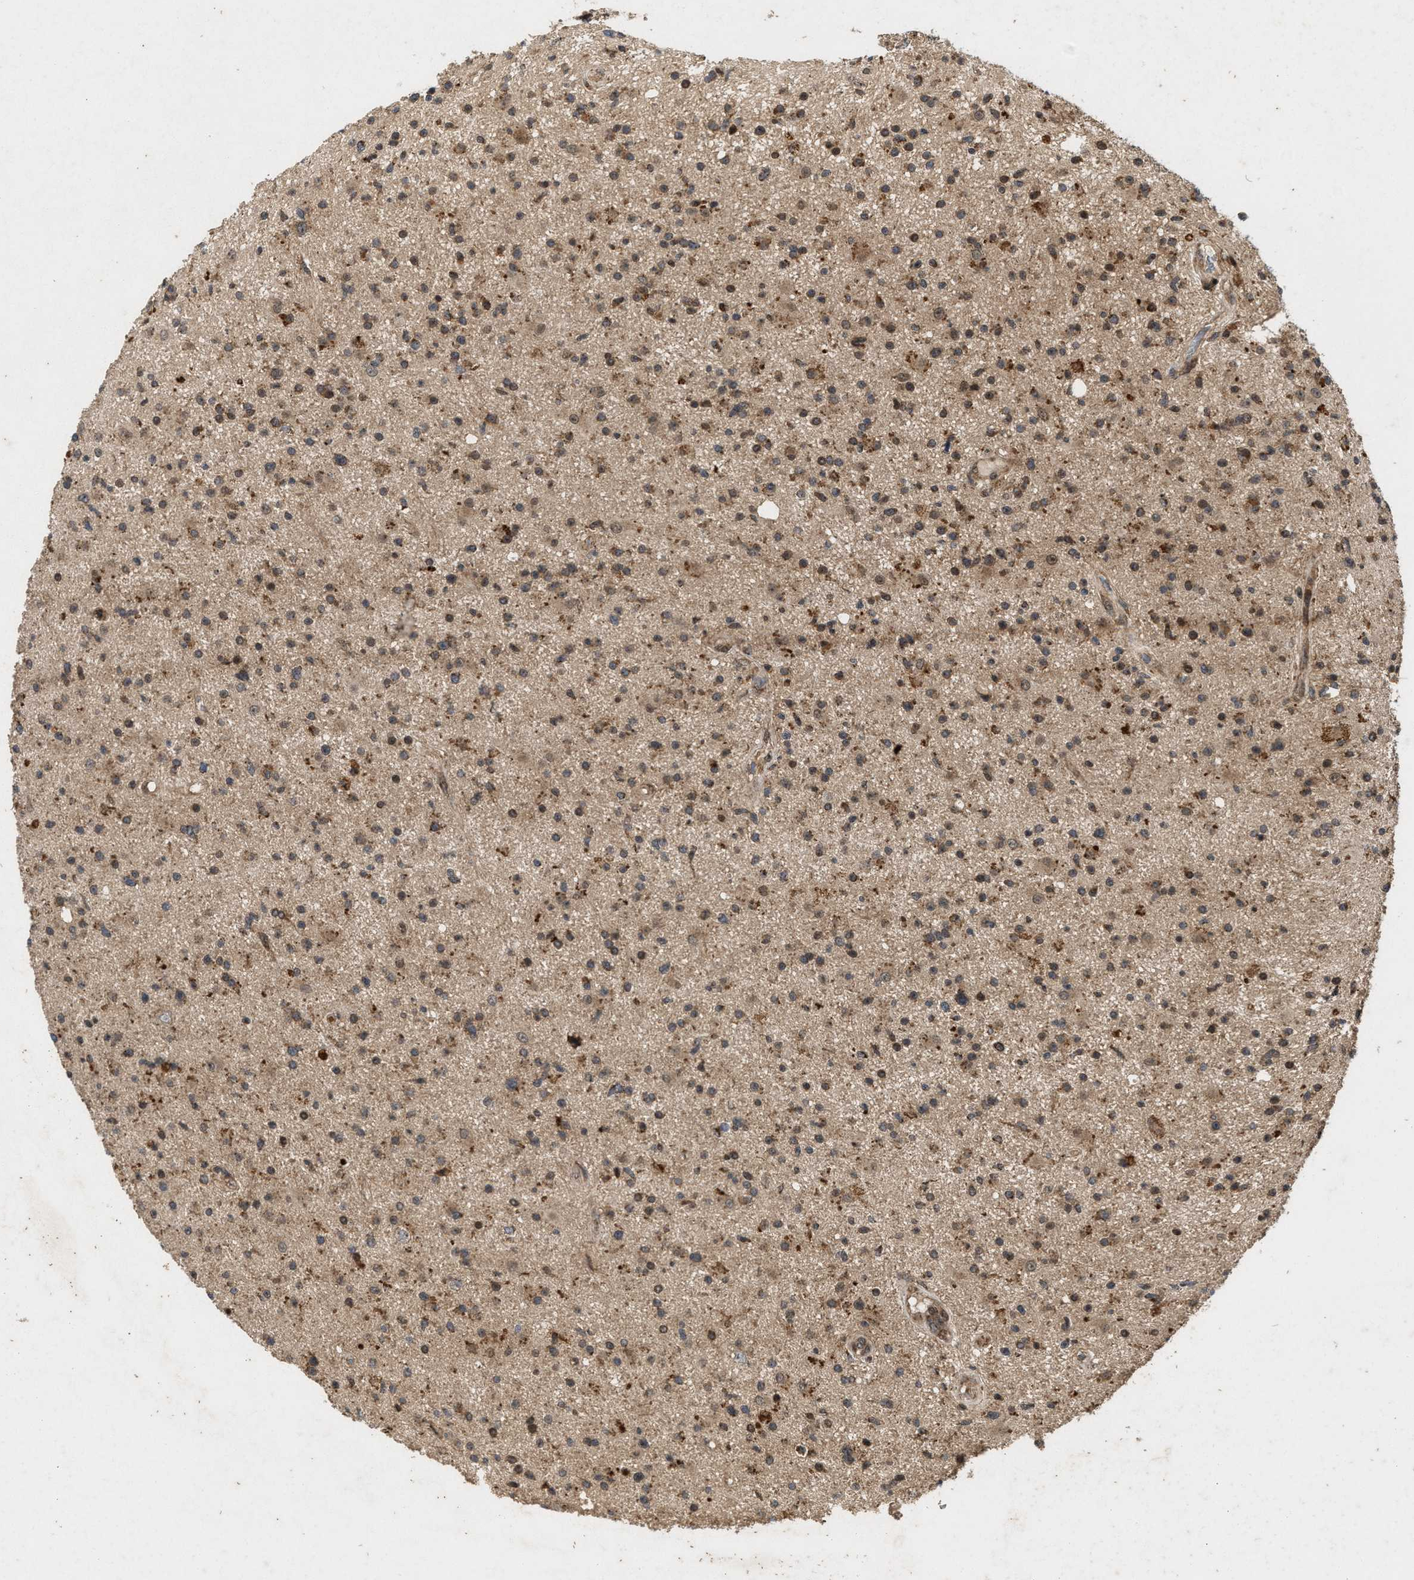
{"staining": {"intensity": "weak", "quantity": ">75%", "location": "cytoplasmic/membranous"}, "tissue": "glioma", "cell_type": "Tumor cells", "image_type": "cancer", "snomed": [{"axis": "morphology", "description": "Glioma, malignant, High grade"}, {"axis": "topography", "description": "Brain"}], "caption": "Immunohistochemical staining of glioma reveals weak cytoplasmic/membranous protein positivity in about >75% of tumor cells.", "gene": "CFLAR", "patient": {"sex": "male", "age": 33}}